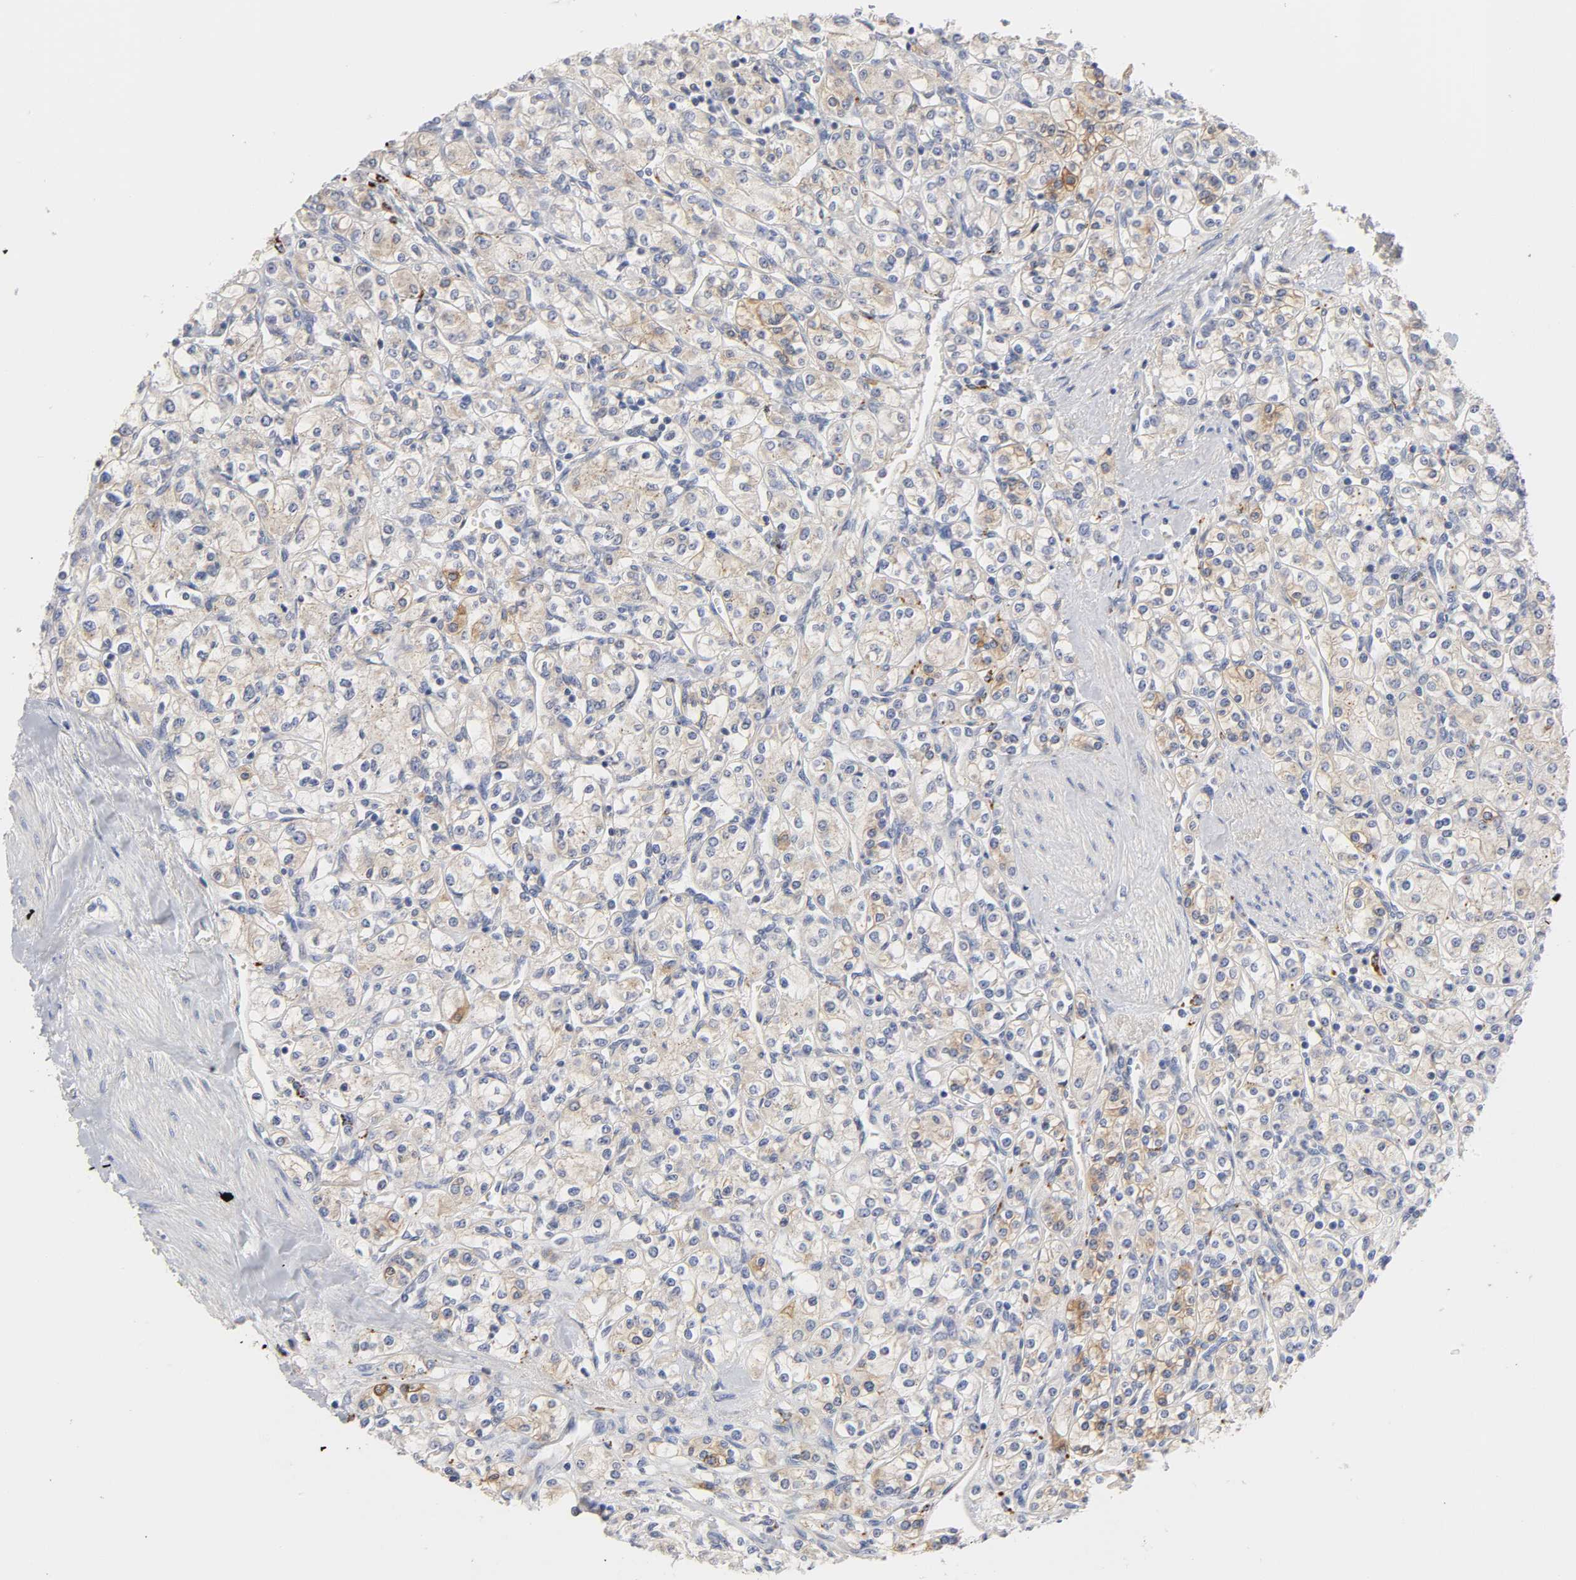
{"staining": {"intensity": "weak", "quantity": ">75%", "location": "cytoplasmic/membranous"}, "tissue": "renal cancer", "cell_type": "Tumor cells", "image_type": "cancer", "snomed": [{"axis": "morphology", "description": "Adenocarcinoma, NOS"}, {"axis": "topography", "description": "Kidney"}], "caption": "DAB immunohistochemical staining of renal adenocarcinoma demonstrates weak cytoplasmic/membranous protein expression in approximately >75% of tumor cells. (Stains: DAB (3,3'-diaminobenzidine) in brown, nuclei in blue, Microscopy: brightfield microscopy at high magnification).", "gene": "C17orf75", "patient": {"sex": "male", "age": 77}}